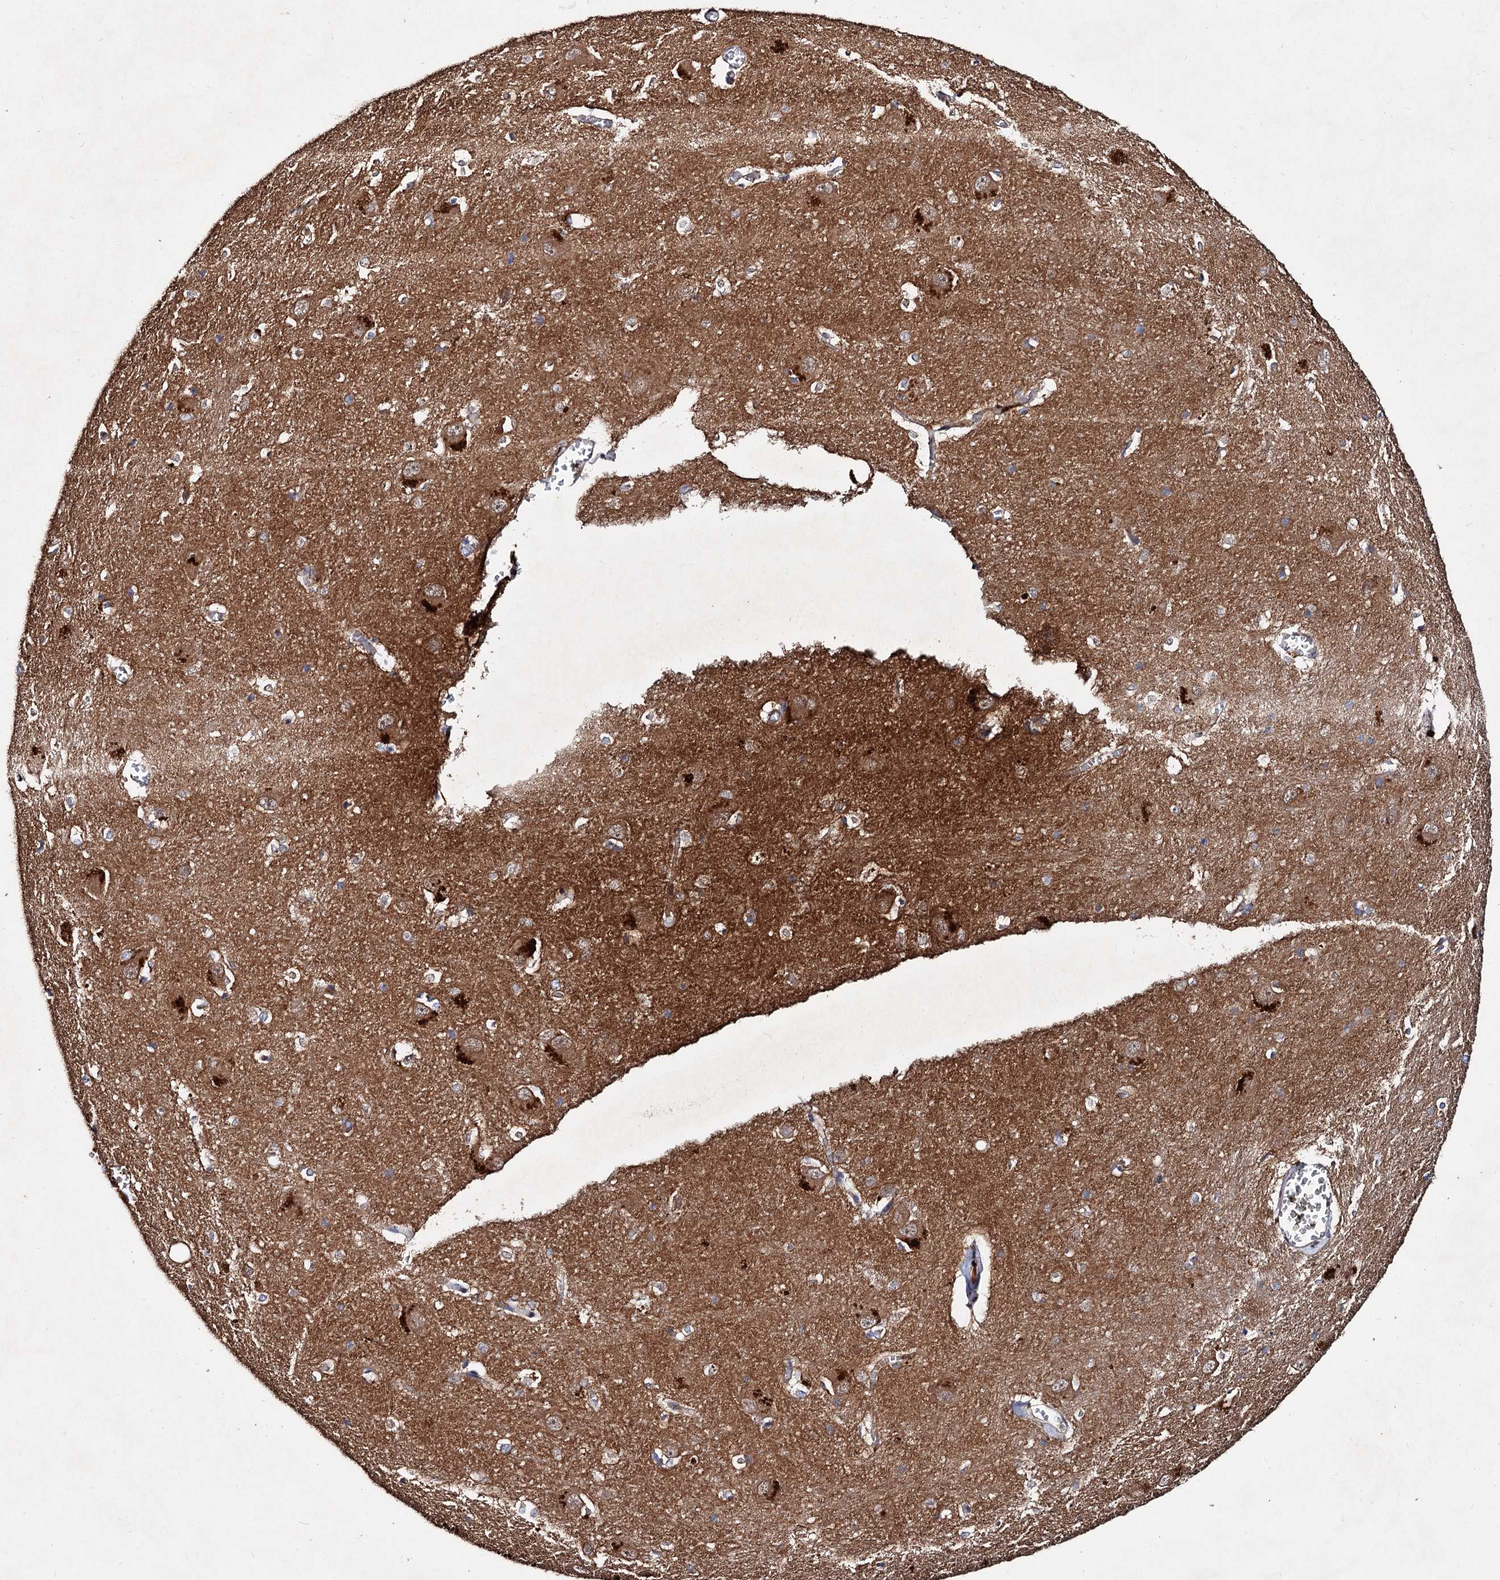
{"staining": {"intensity": "strong", "quantity": "<25%", "location": "cytoplasmic/membranous"}, "tissue": "caudate", "cell_type": "Glial cells", "image_type": "normal", "snomed": [{"axis": "morphology", "description": "Normal tissue, NOS"}, {"axis": "topography", "description": "Lateral ventricle wall"}], "caption": "A brown stain highlights strong cytoplasmic/membranous staining of a protein in glial cells of unremarkable human caudate. The staining was performed using DAB (3,3'-diaminobenzidine) to visualize the protein expression in brown, while the nuclei were stained in blue with hematoxylin (Magnification: 20x).", "gene": "VPS29", "patient": {"sex": "male", "age": 37}}